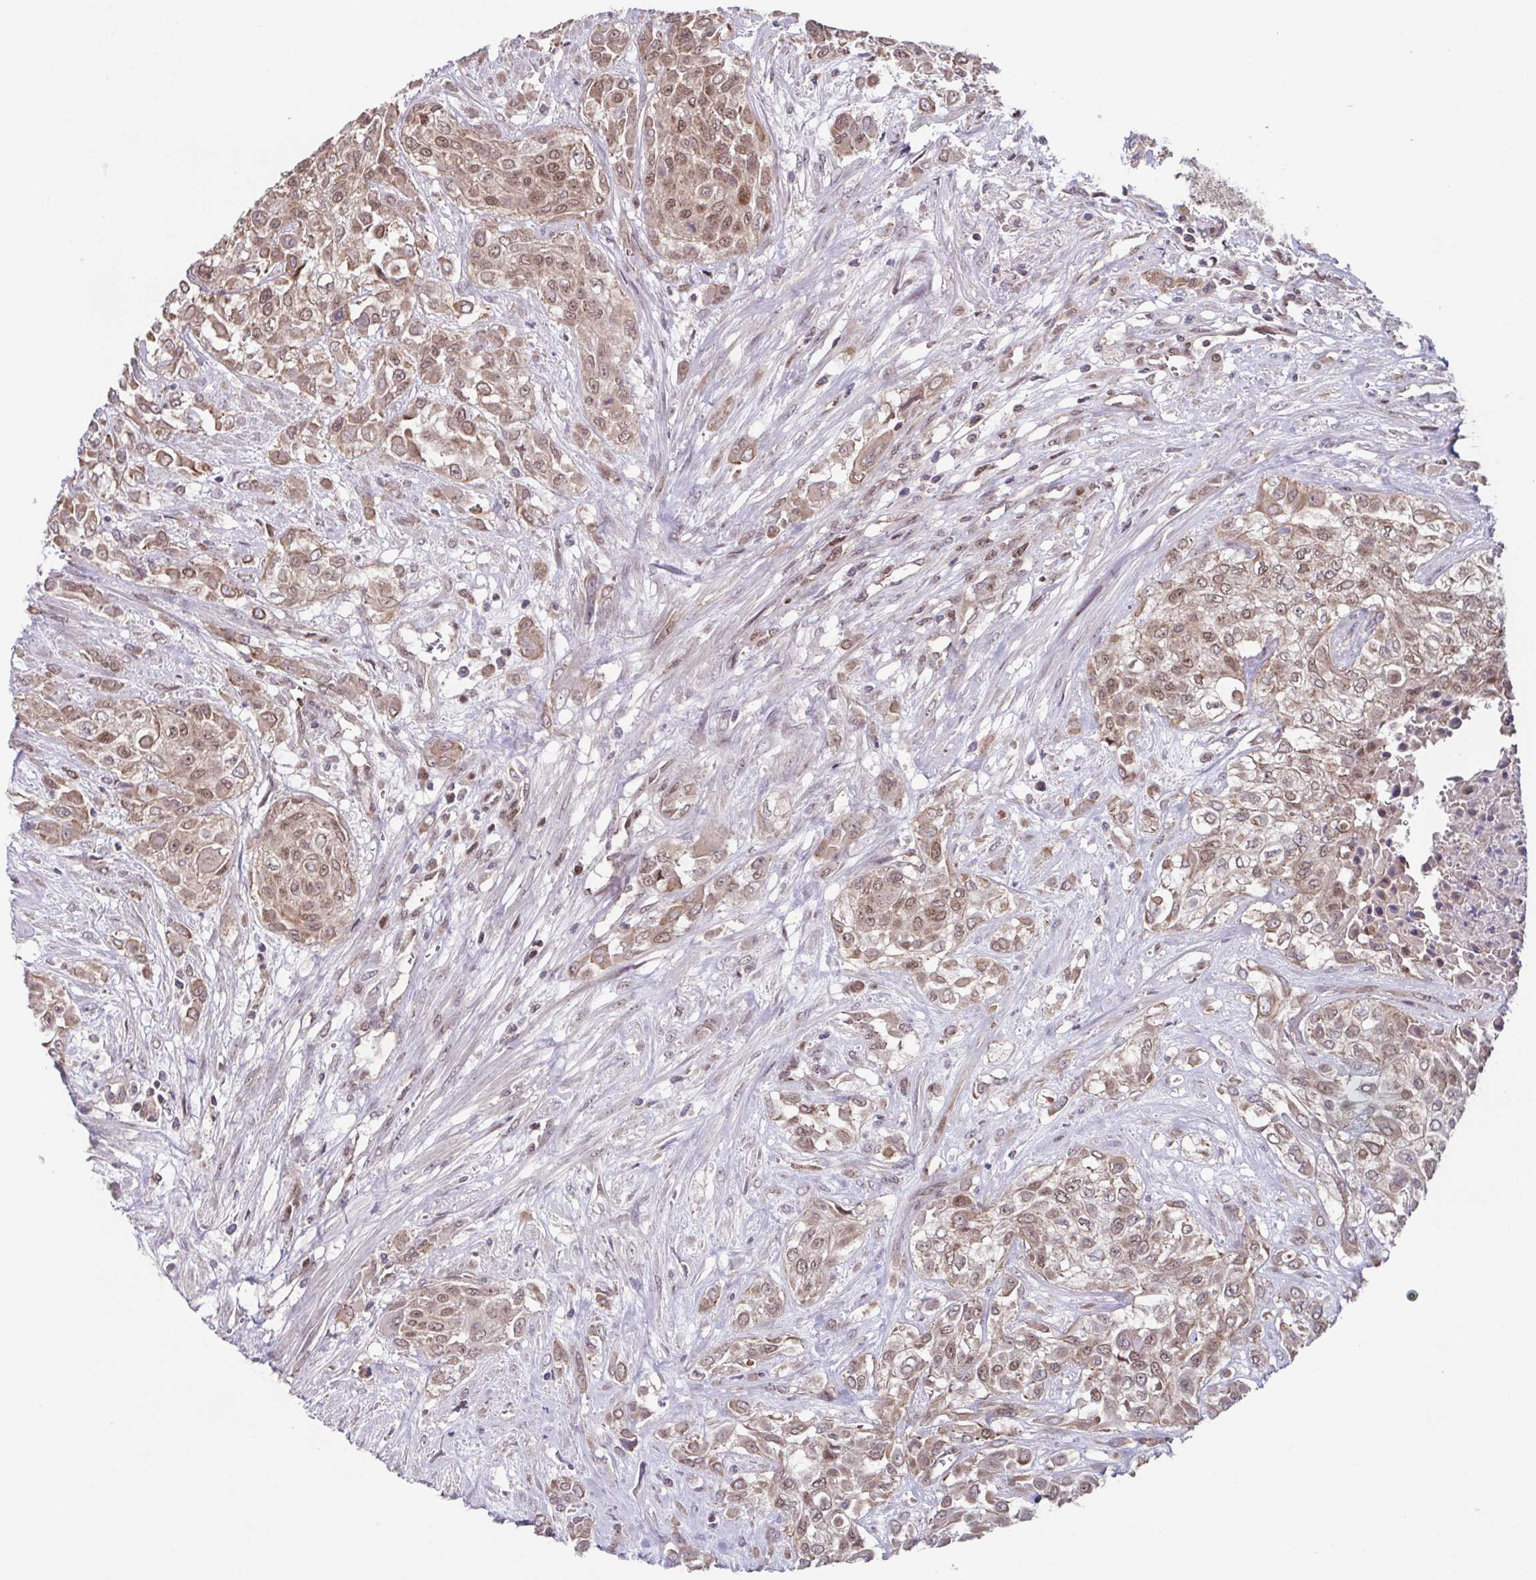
{"staining": {"intensity": "weak", "quantity": ">75%", "location": "cytoplasmic/membranous,nuclear"}, "tissue": "urothelial cancer", "cell_type": "Tumor cells", "image_type": "cancer", "snomed": [{"axis": "morphology", "description": "Urothelial carcinoma, High grade"}, {"axis": "topography", "description": "Urinary bladder"}], "caption": "Urothelial cancer stained with DAB (3,3'-diaminobenzidine) immunohistochemistry (IHC) exhibits low levels of weak cytoplasmic/membranous and nuclear positivity in about >75% of tumor cells.", "gene": "TTC19", "patient": {"sex": "male", "age": 57}}